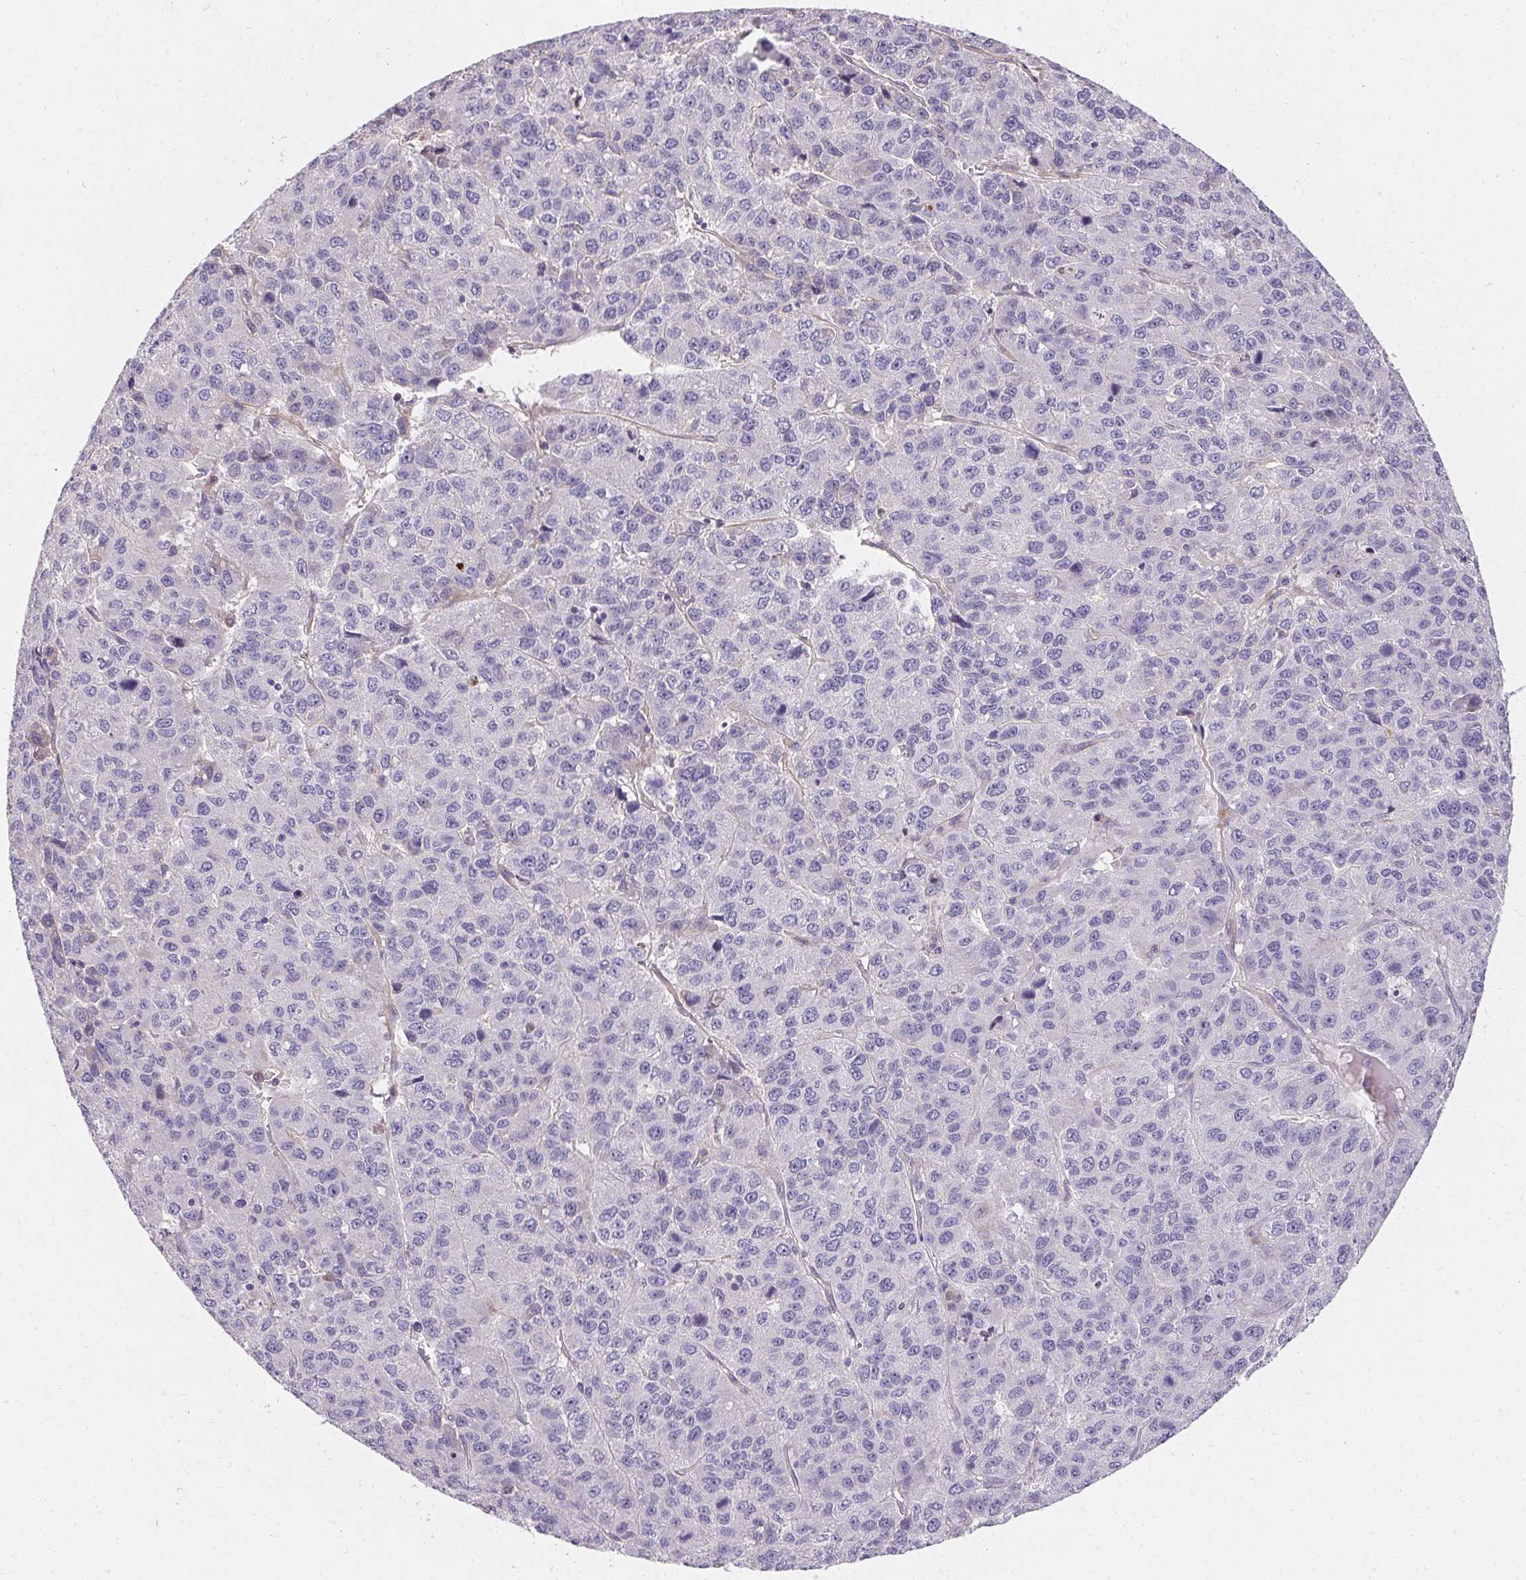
{"staining": {"intensity": "negative", "quantity": "none", "location": "none"}, "tissue": "liver cancer", "cell_type": "Tumor cells", "image_type": "cancer", "snomed": [{"axis": "morphology", "description": "Carcinoma, Hepatocellular, NOS"}, {"axis": "topography", "description": "Liver"}], "caption": "High magnification brightfield microscopy of liver cancer (hepatocellular carcinoma) stained with DAB (brown) and counterstained with hematoxylin (blue): tumor cells show no significant positivity.", "gene": "TRIP13", "patient": {"sex": "male", "age": 69}}